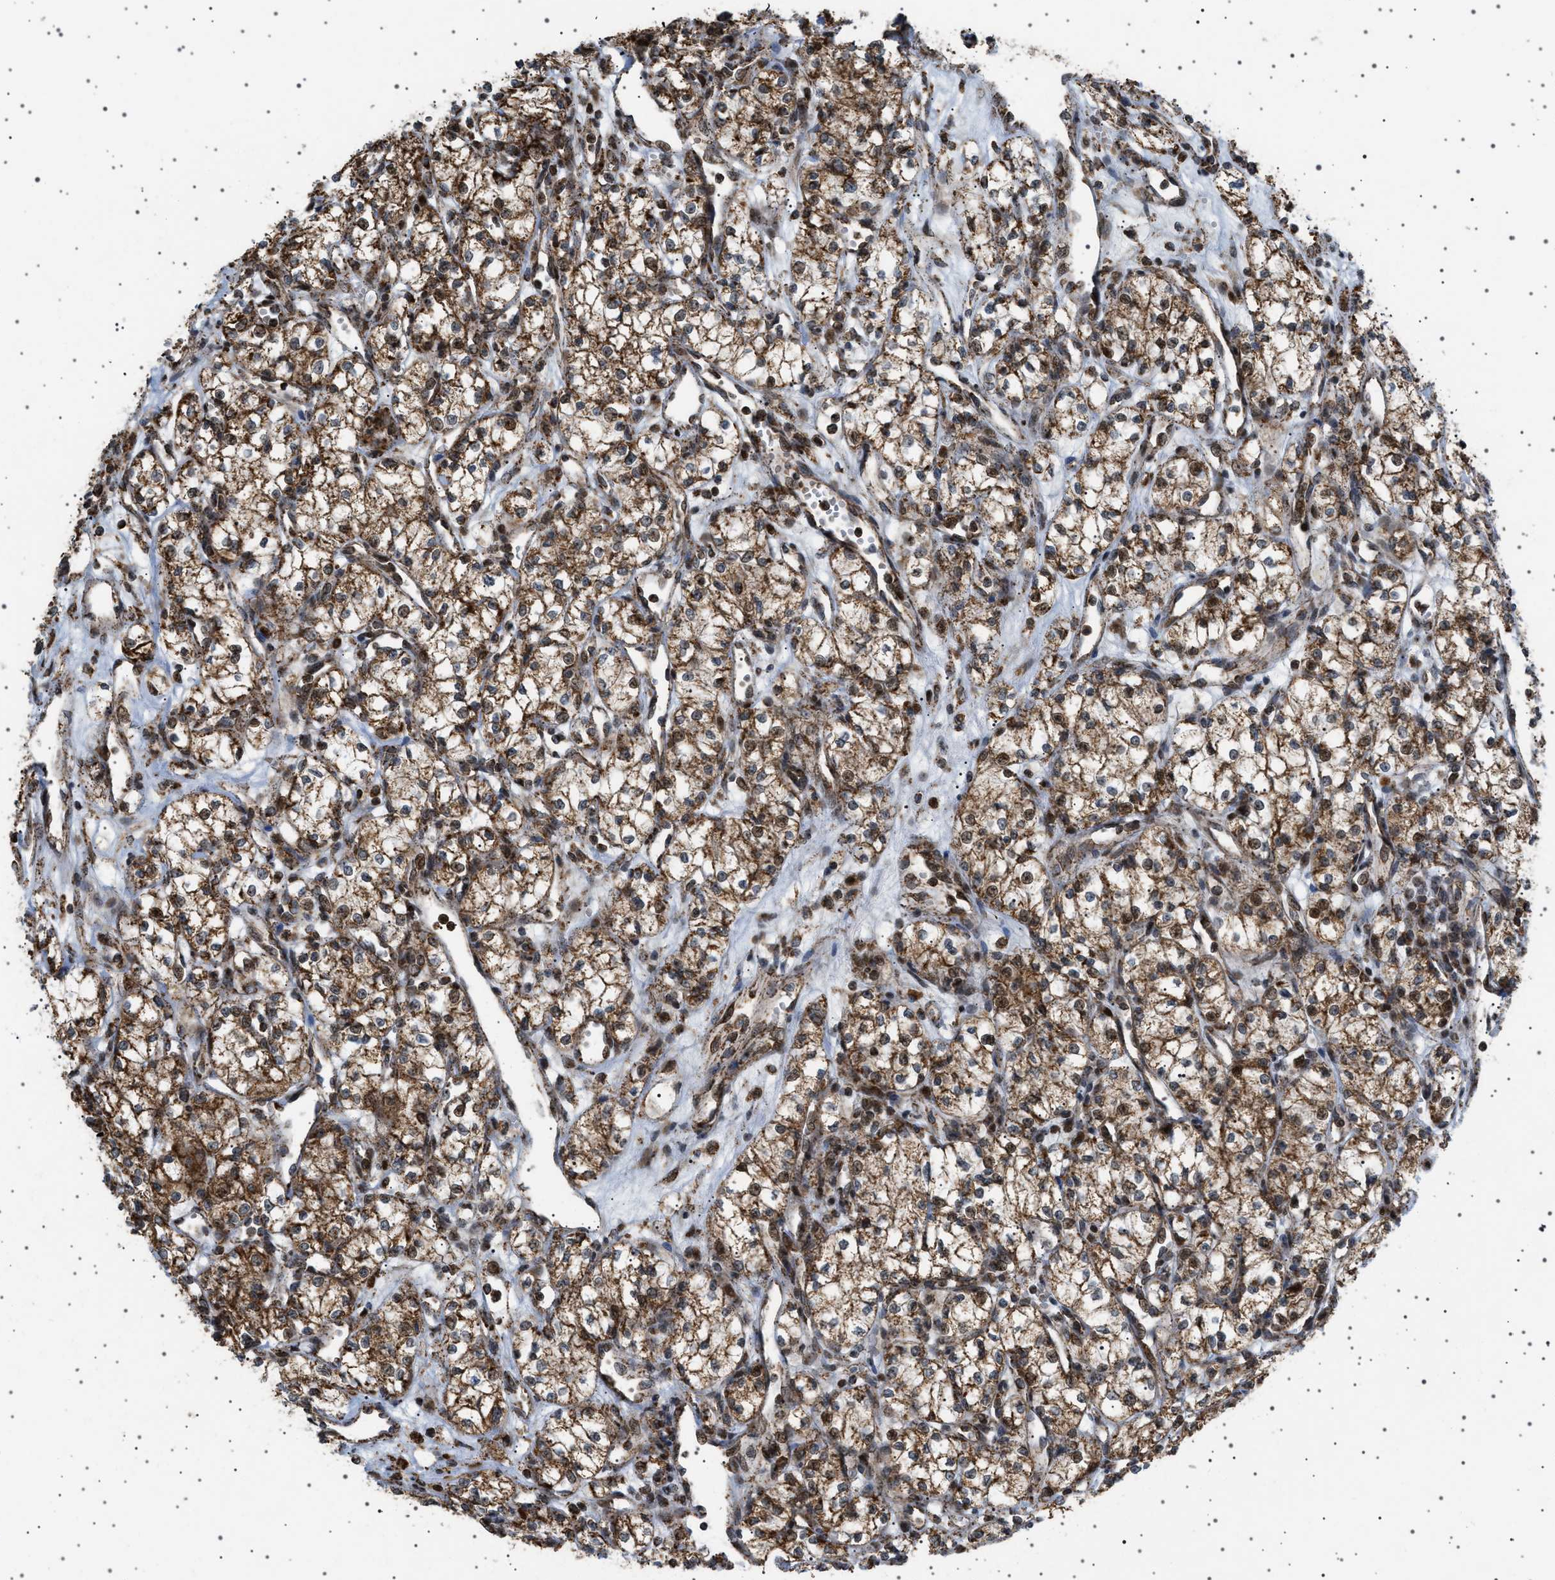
{"staining": {"intensity": "strong", "quantity": ">75%", "location": "cytoplasmic/membranous,nuclear"}, "tissue": "renal cancer", "cell_type": "Tumor cells", "image_type": "cancer", "snomed": [{"axis": "morphology", "description": "Adenocarcinoma, NOS"}, {"axis": "topography", "description": "Kidney"}], "caption": "A high amount of strong cytoplasmic/membranous and nuclear staining is identified in about >75% of tumor cells in adenocarcinoma (renal) tissue. (brown staining indicates protein expression, while blue staining denotes nuclei).", "gene": "MELK", "patient": {"sex": "male", "age": 59}}